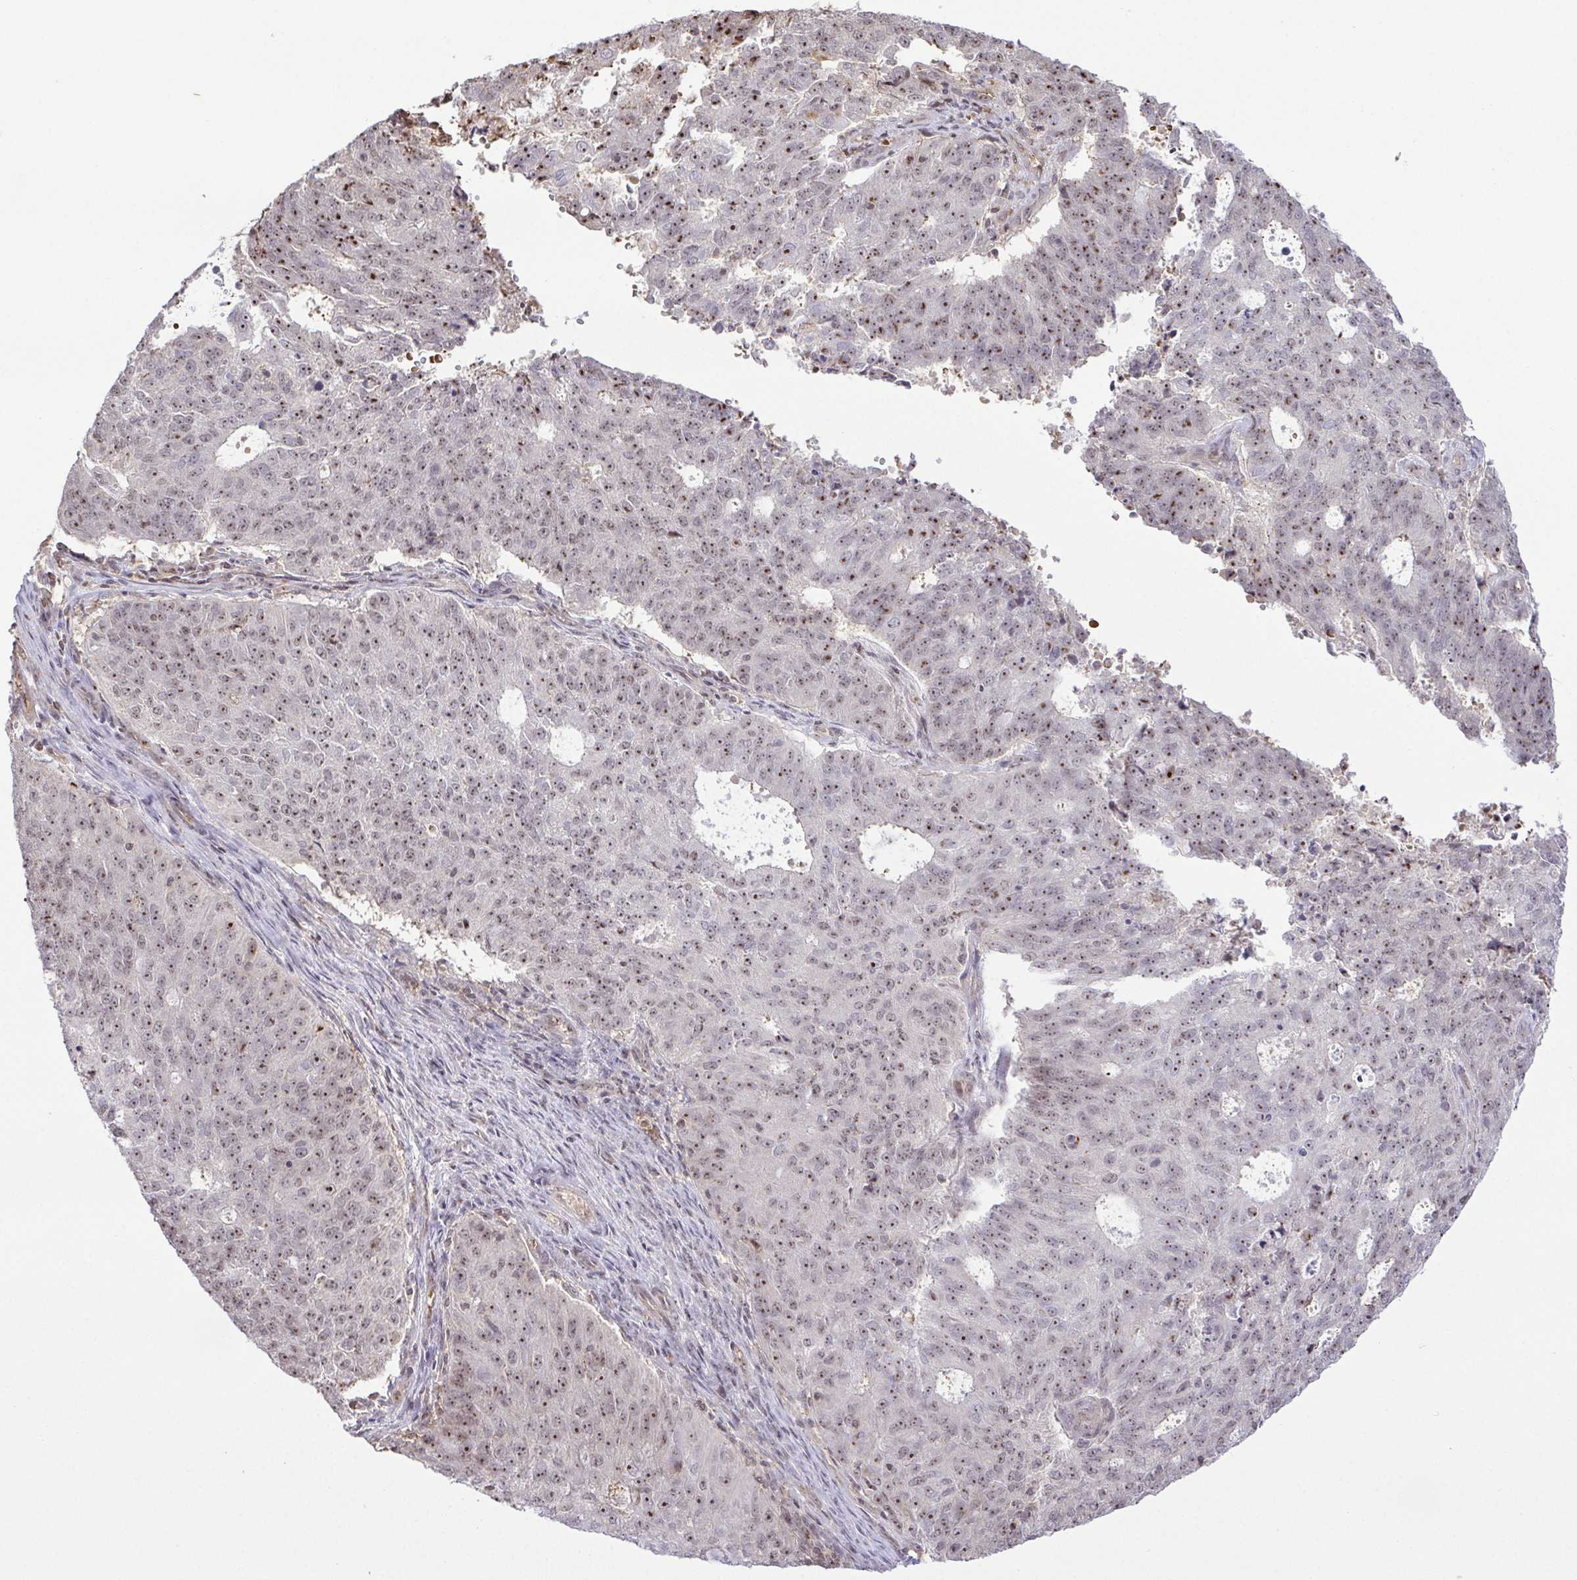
{"staining": {"intensity": "weak", "quantity": ">75%", "location": "nuclear"}, "tissue": "endometrial cancer", "cell_type": "Tumor cells", "image_type": "cancer", "snomed": [{"axis": "morphology", "description": "Adenocarcinoma, NOS"}, {"axis": "topography", "description": "Endometrium"}], "caption": "A low amount of weak nuclear staining is identified in approximately >75% of tumor cells in endometrial cancer tissue. The protein of interest is stained brown, and the nuclei are stained in blue (DAB IHC with brightfield microscopy, high magnification).", "gene": "RSL24D1", "patient": {"sex": "female", "age": 82}}